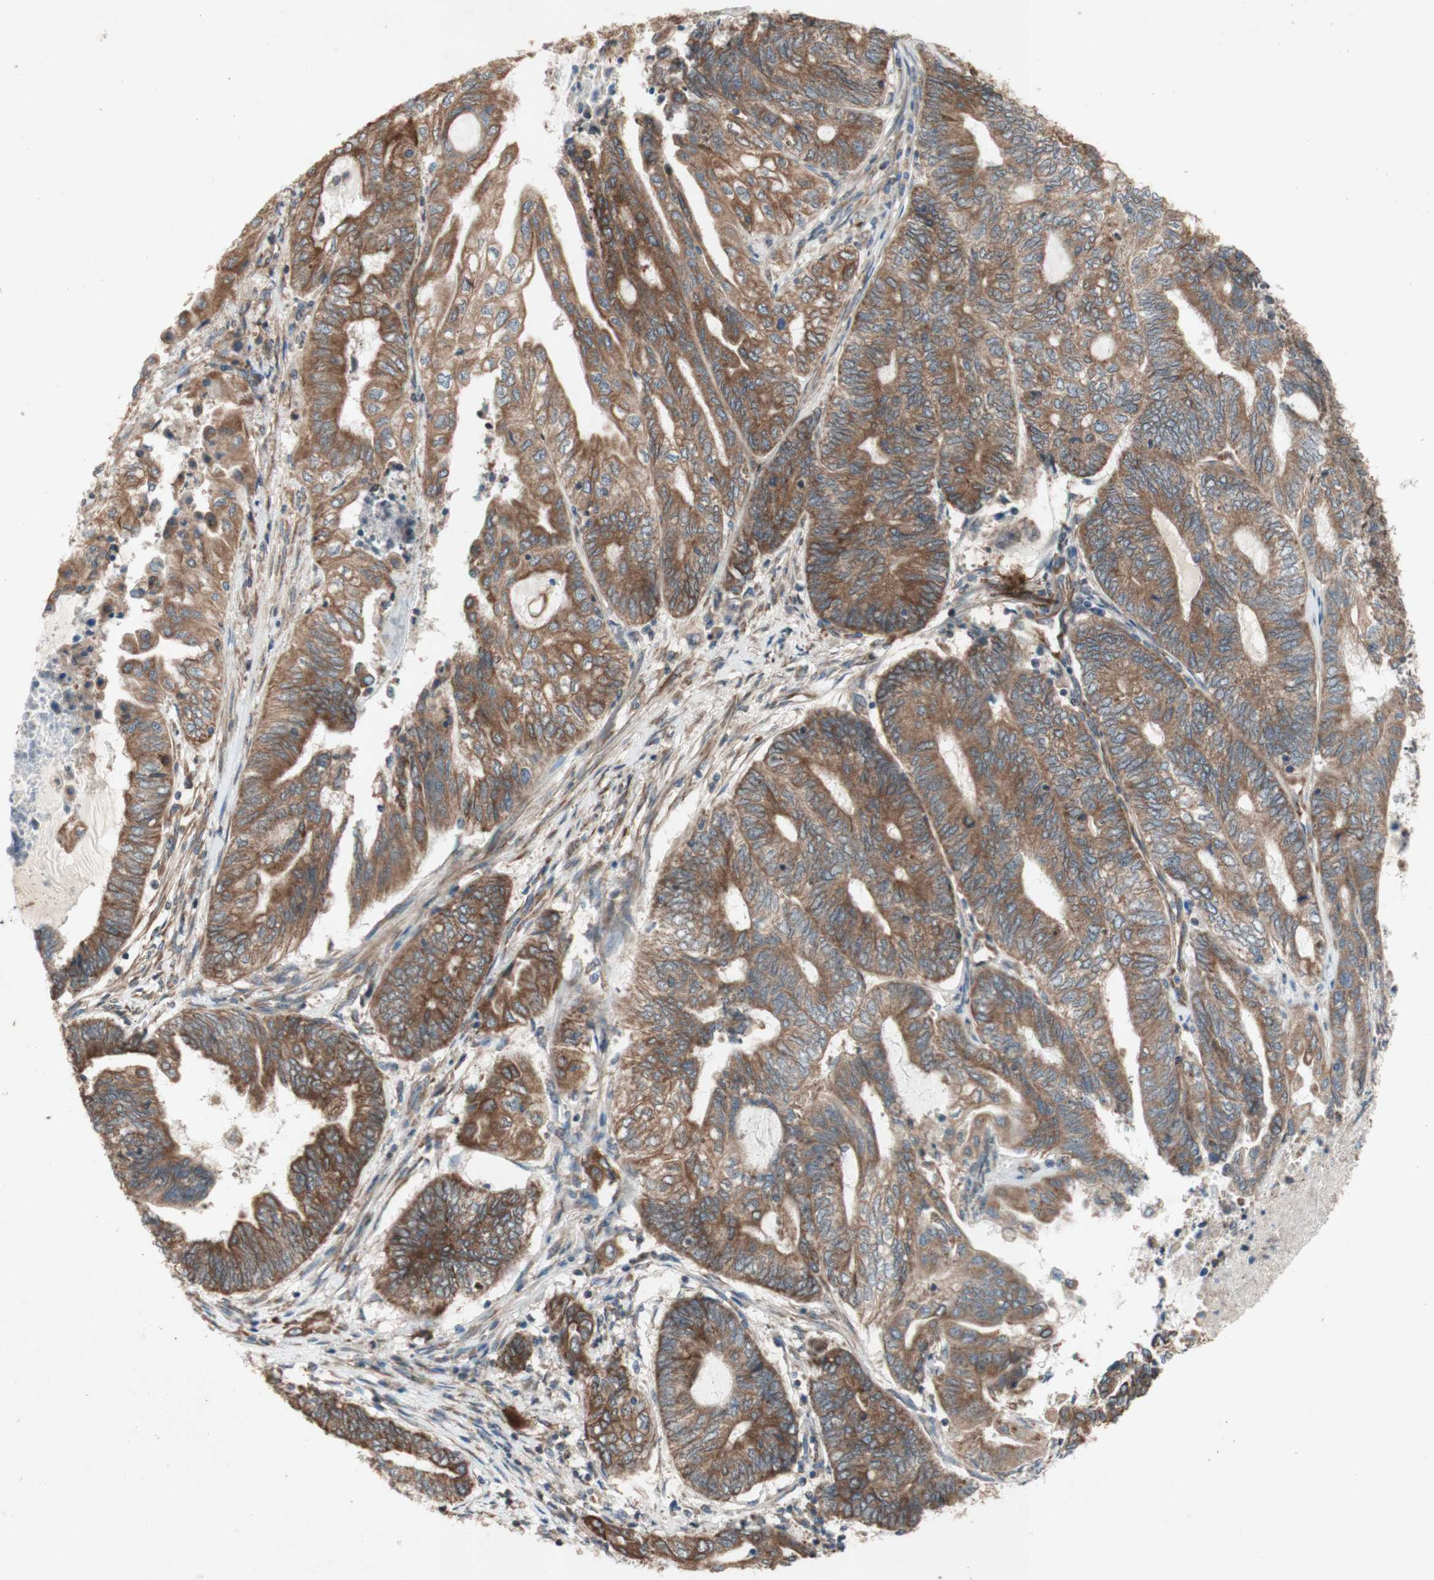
{"staining": {"intensity": "moderate", "quantity": ">75%", "location": "cytoplasmic/membranous"}, "tissue": "endometrial cancer", "cell_type": "Tumor cells", "image_type": "cancer", "snomed": [{"axis": "morphology", "description": "Adenocarcinoma, NOS"}, {"axis": "topography", "description": "Uterus"}, {"axis": "topography", "description": "Endometrium"}], "caption": "Protein expression analysis of human endometrial cancer reveals moderate cytoplasmic/membranous expression in approximately >75% of tumor cells.", "gene": "SOCS2", "patient": {"sex": "female", "age": 70}}